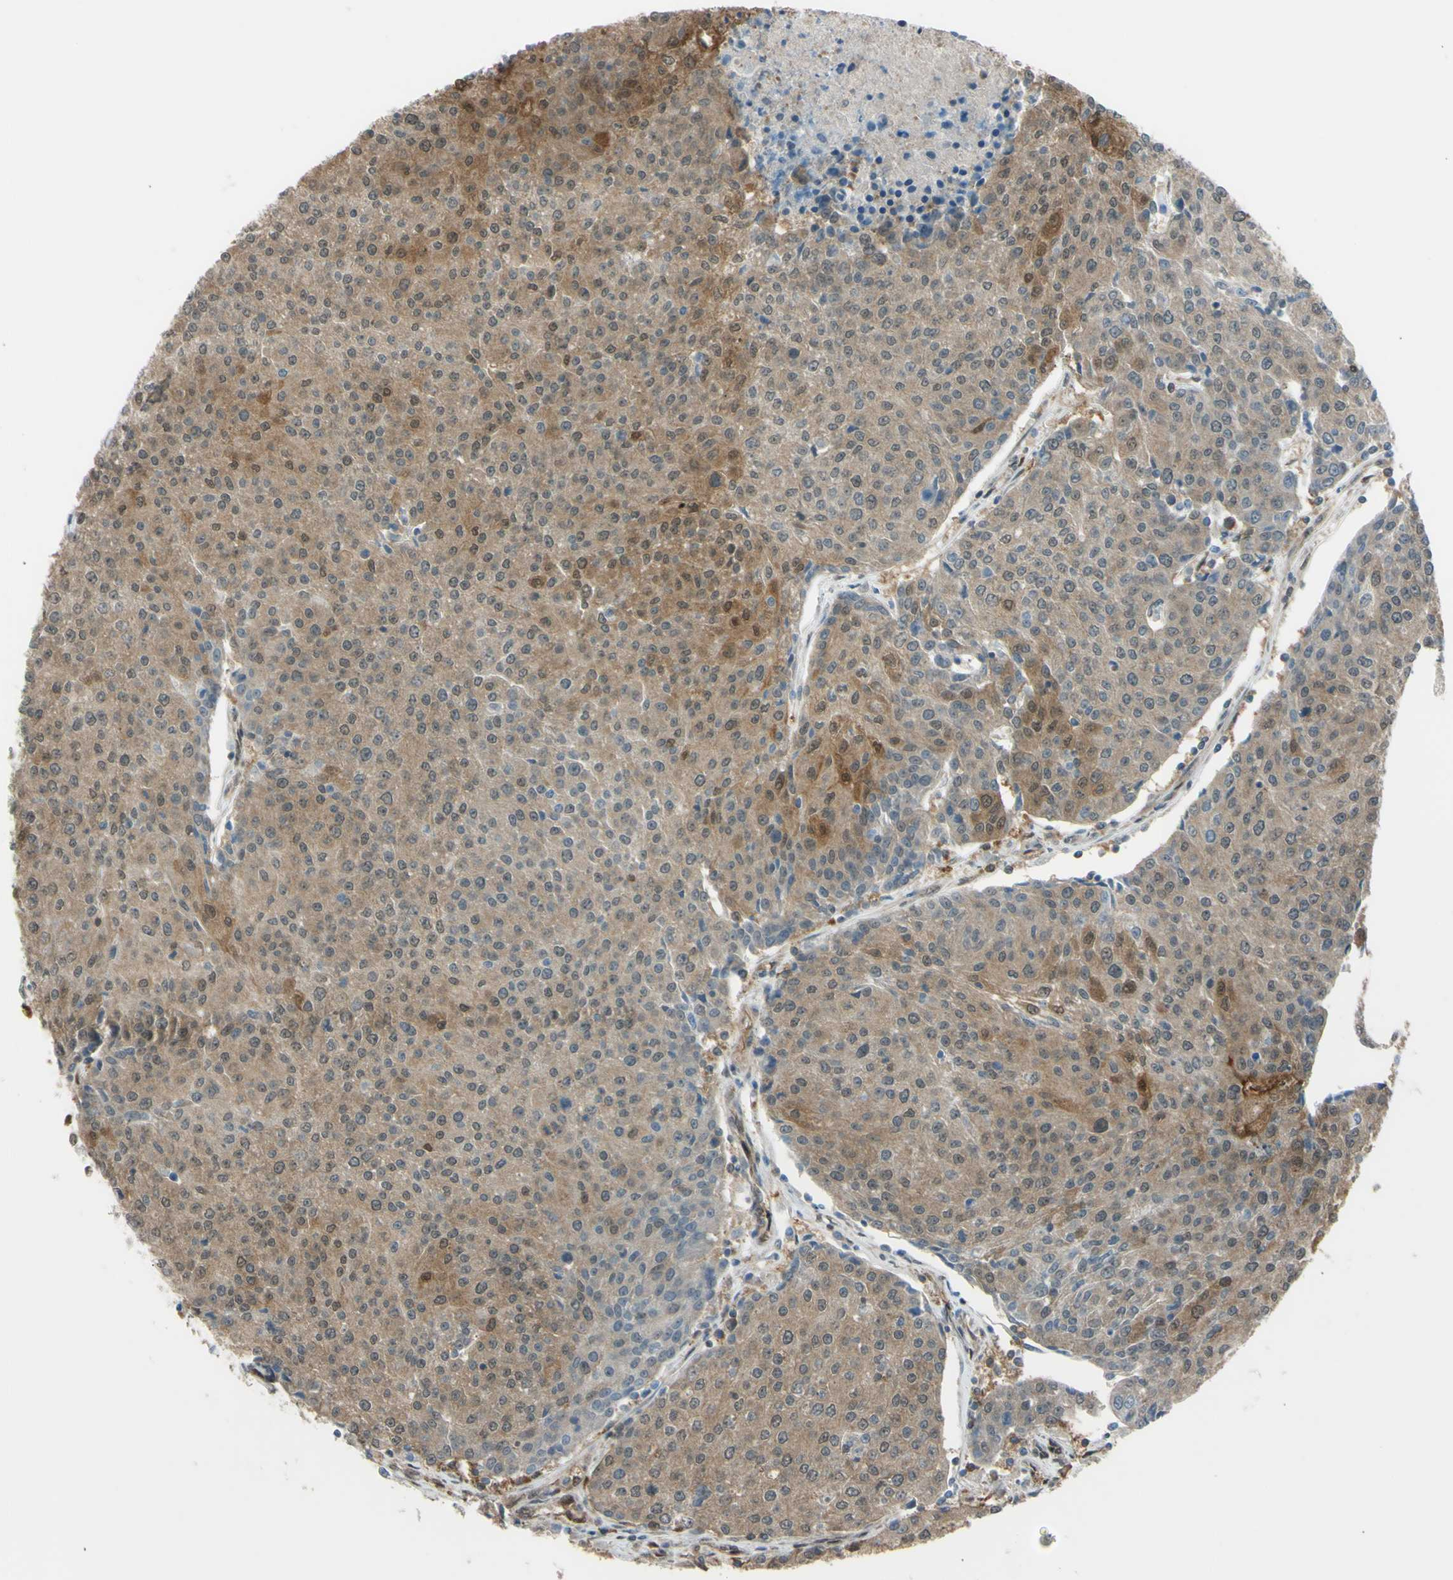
{"staining": {"intensity": "moderate", "quantity": ">75%", "location": "cytoplasmic/membranous"}, "tissue": "urothelial cancer", "cell_type": "Tumor cells", "image_type": "cancer", "snomed": [{"axis": "morphology", "description": "Urothelial carcinoma, High grade"}, {"axis": "topography", "description": "Urinary bladder"}], "caption": "IHC (DAB) staining of urothelial cancer exhibits moderate cytoplasmic/membranous protein expression in about >75% of tumor cells.", "gene": "YWHAQ", "patient": {"sex": "female", "age": 85}}